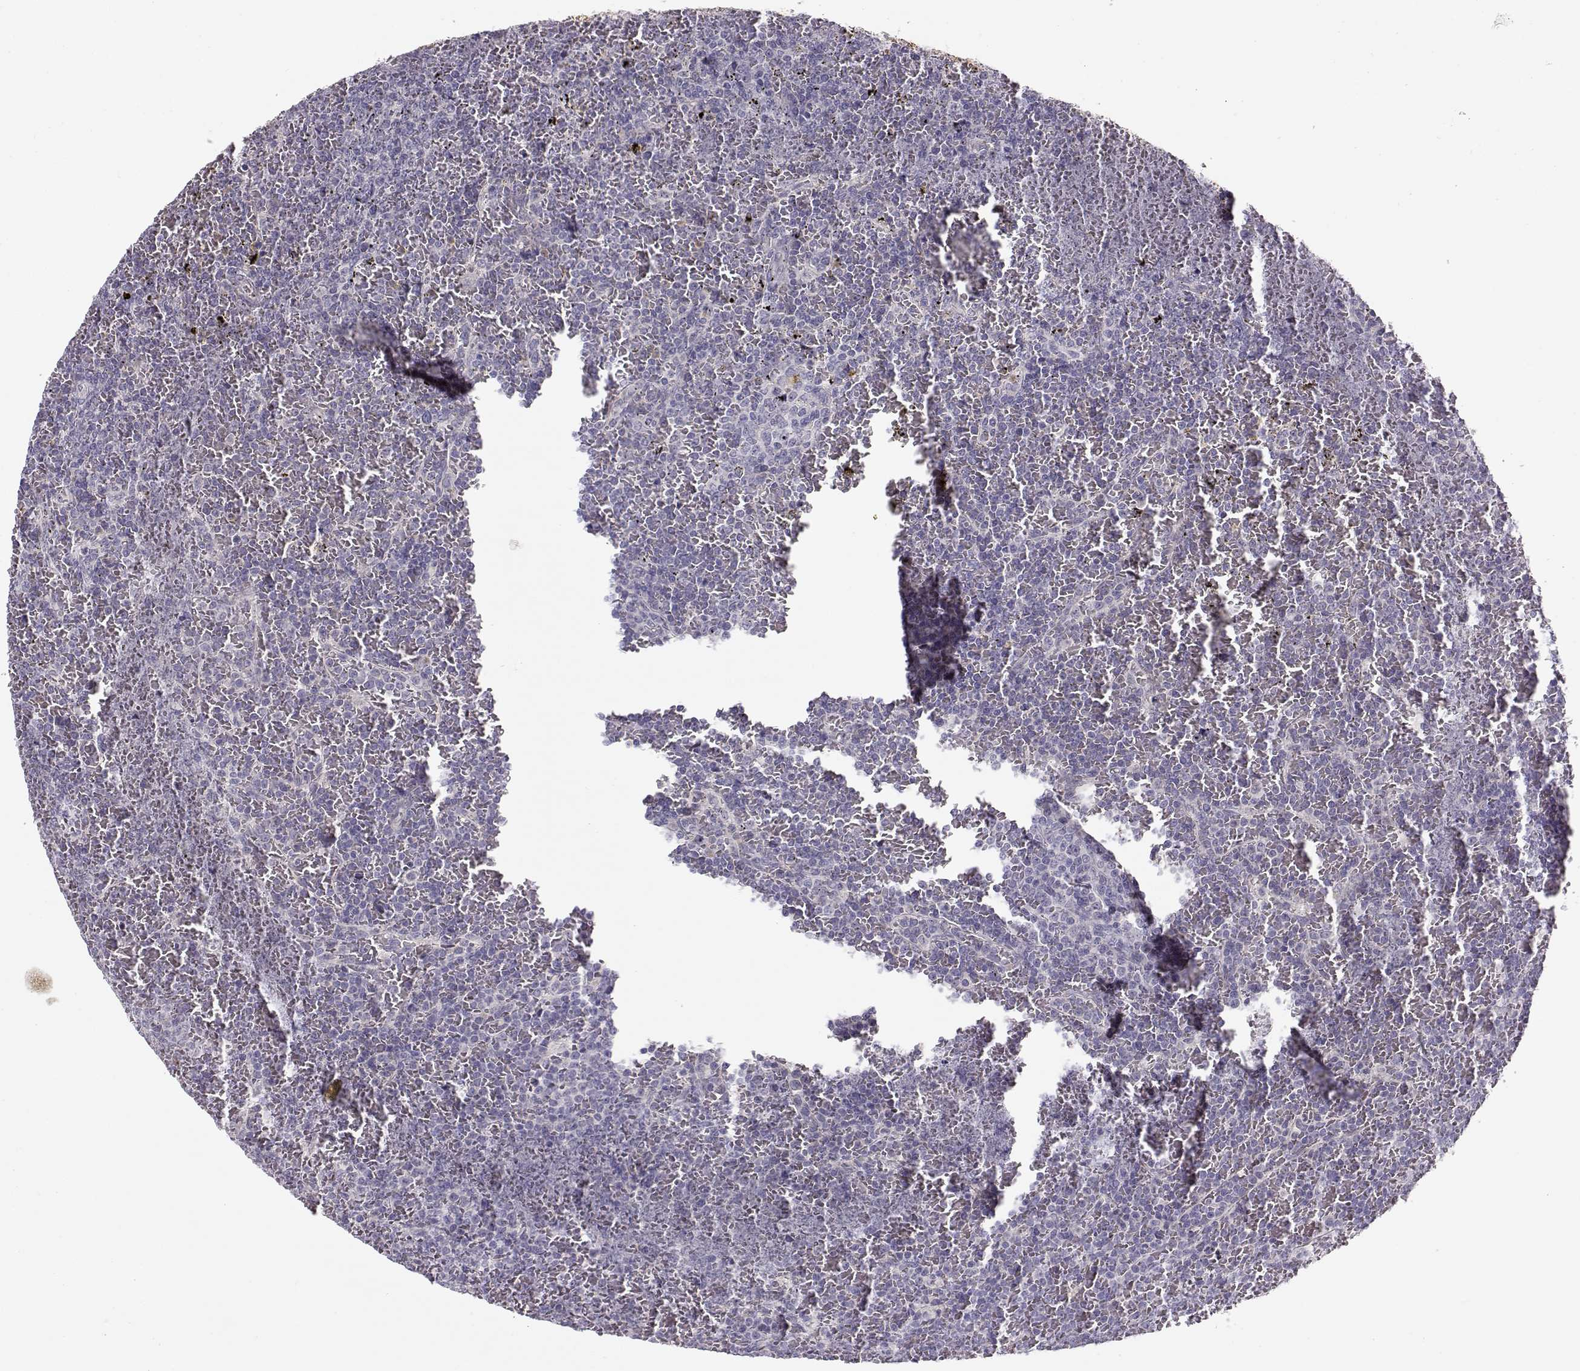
{"staining": {"intensity": "negative", "quantity": "none", "location": "none"}, "tissue": "lymphoma", "cell_type": "Tumor cells", "image_type": "cancer", "snomed": [{"axis": "morphology", "description": "Malignant lymphoma, non-Hodgkin's type, Low grade"}, {"axis": "topography", "description": "Spleen"}], "caption": "A histopathology image of human lymphoma is negative for staining in tumor cells.", "gene": "TMEM145", "patient": {"sex": "female", "age": 77}}